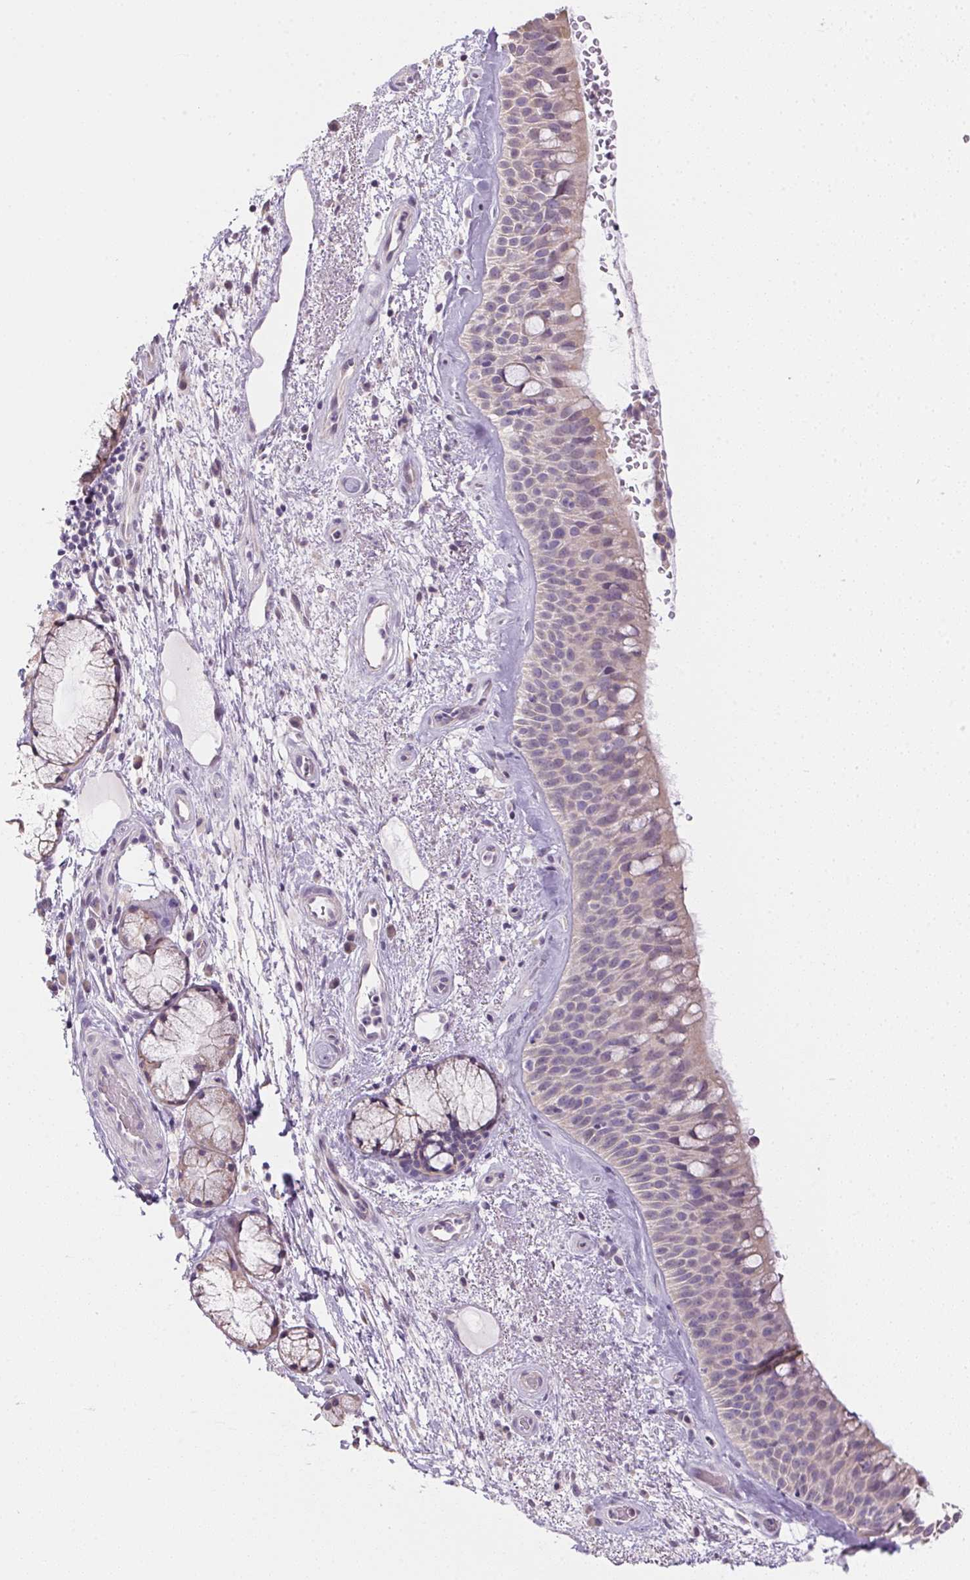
{"staining": {"intensity": "weak", "quantity": "<25%", "location": "cytoplasmic/membranous"}, "tissue": "bronchus", "cell_type": "Respiratory epithelial cells", "image_type": "normal", "snomed": [{"axis": "morphology", "description": "Normal tissue, NOS"}, {"axis": "topography", "description": "Bronchus"}], "caption": "Immunohistochemistry micrograph of normal bronchus: bronchus stained with DAB demonstrates no significant protein positivity in respiratory epithelial cells. Nuclei are stained in blue.", "gene": "CTCFL", "patient": {"sex": "male", "age": 48}}